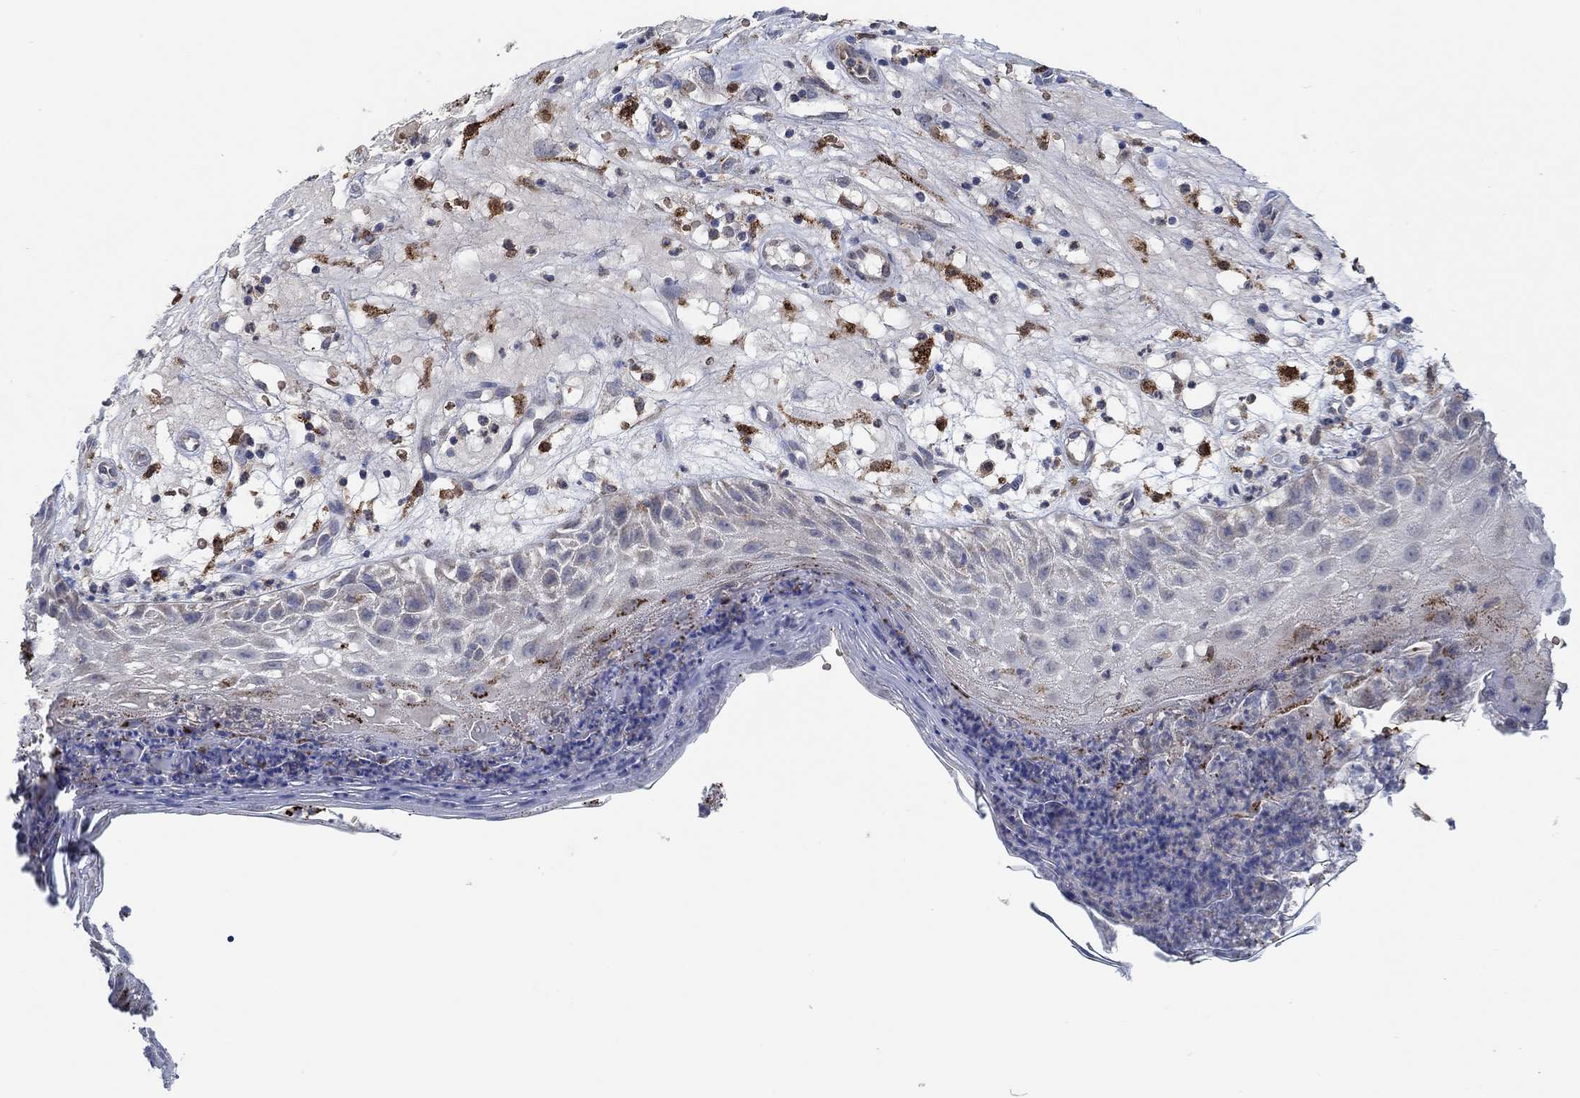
{"staining": {"intensity": "negative", "quantity": "none", "location": "none"}, "tissue": "skin cancer", "cell_type": "Tumor cells", "image_type": "cancer", "snomed": [{"axis": "morphology", "description": "Normal tissue, NOS"}, {"axis": "morphology", "description": "Squamous cell carcinoma, NOS"}, {"axis": "topography", "description": "Skin"}], "caption": "Skin cancer (squamous cell carcinoma) stained for a protein using immunohistochemistry (IHC) displays no positivity tumor cells.", "gene": "MPP1", "patient": {"sex": "male", "age": 79}}